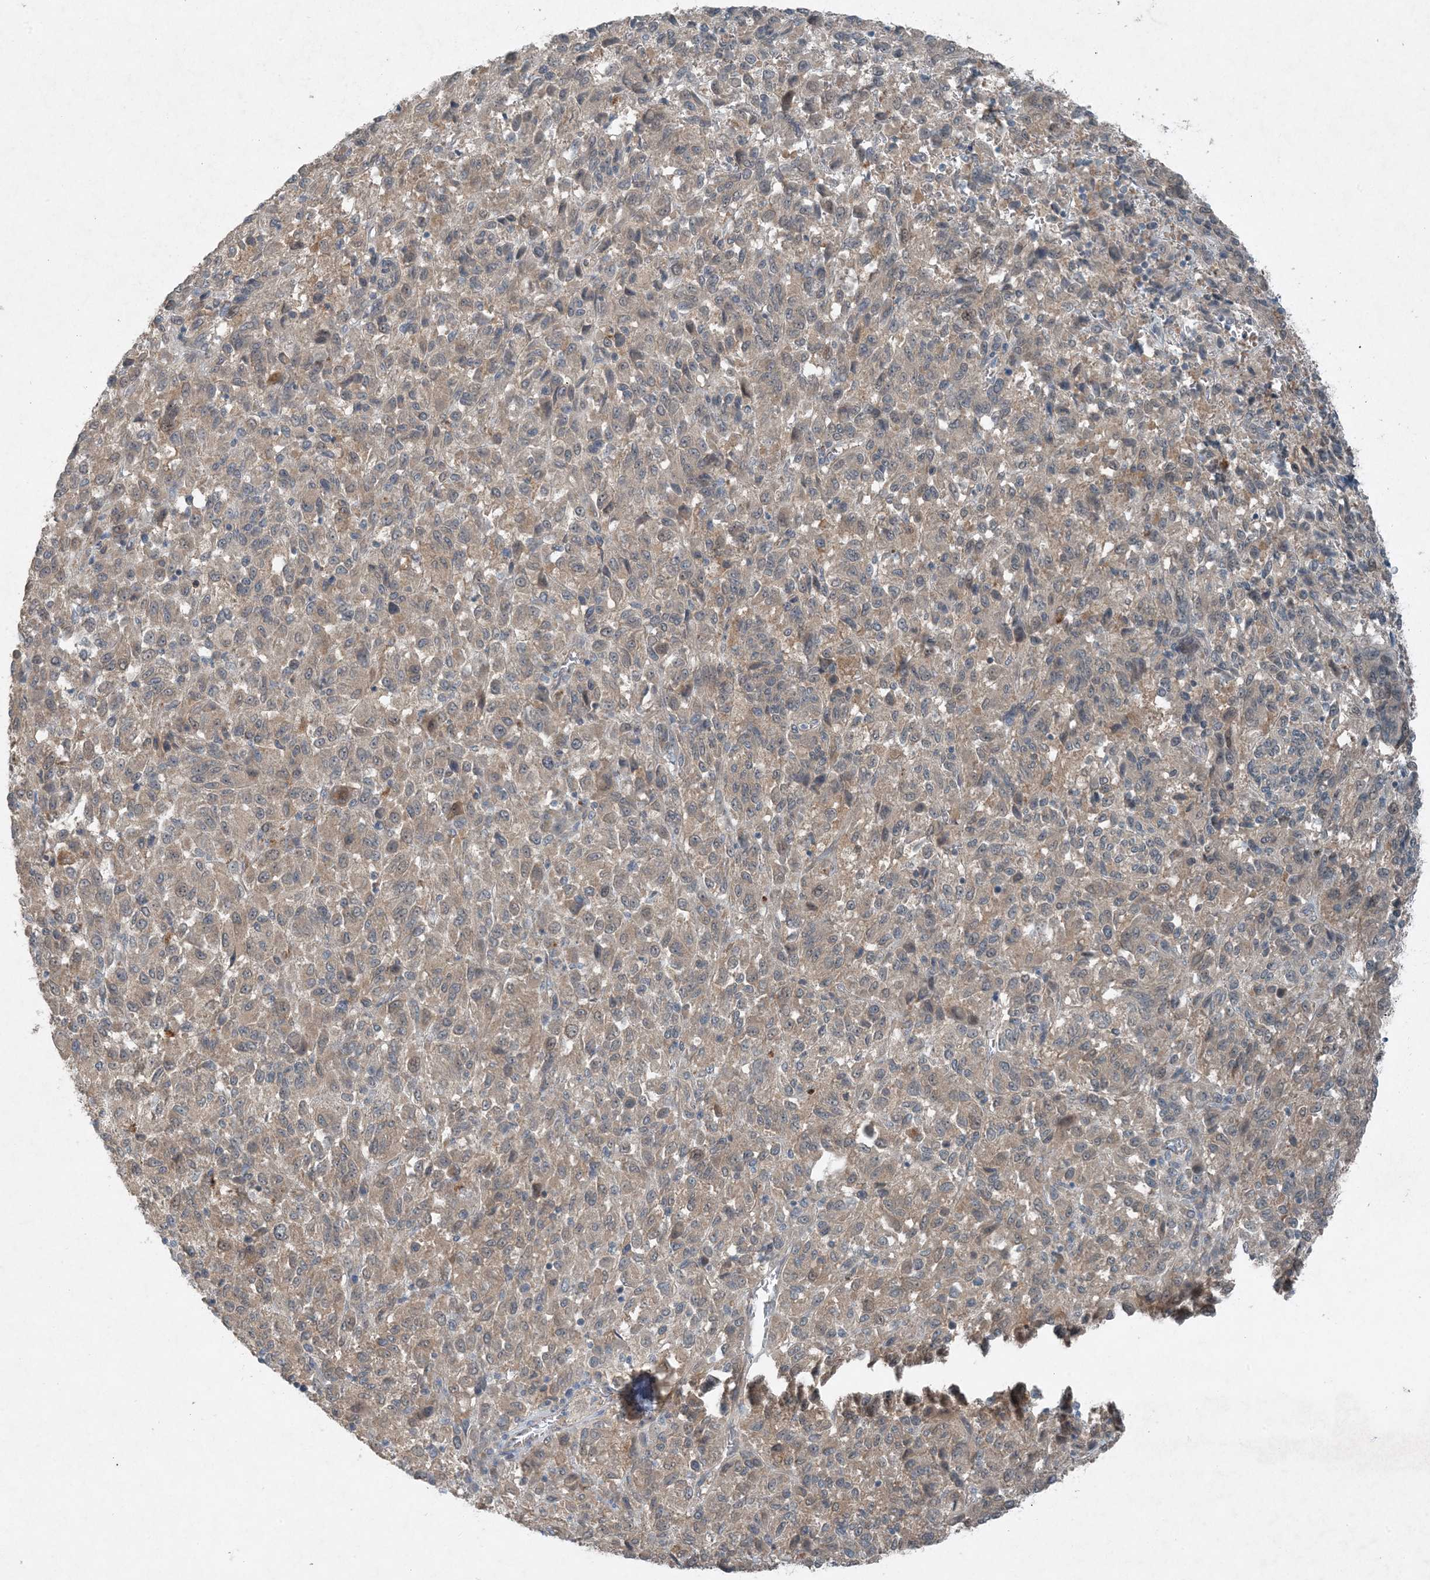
{"staining": {"intensity": "weak", "quantity": "<25%", "location": "cytoplasmic/membranous"}, "tissue": "melanoma", "cell_type": "Tumor cells", "image_type": "cancer", "snomed": [{"axis": "morphology", "description": "Malignant melanoma, Metastatic site"}, {"axis": "topography", "description": "Lung"}], "caption": "Immunohistochemistry of human malignant melanoma (metastatic site) exhibits no expression in tumor cells.", "gene": "MITD1", "patient": {"sex": "male", "age": 64}}